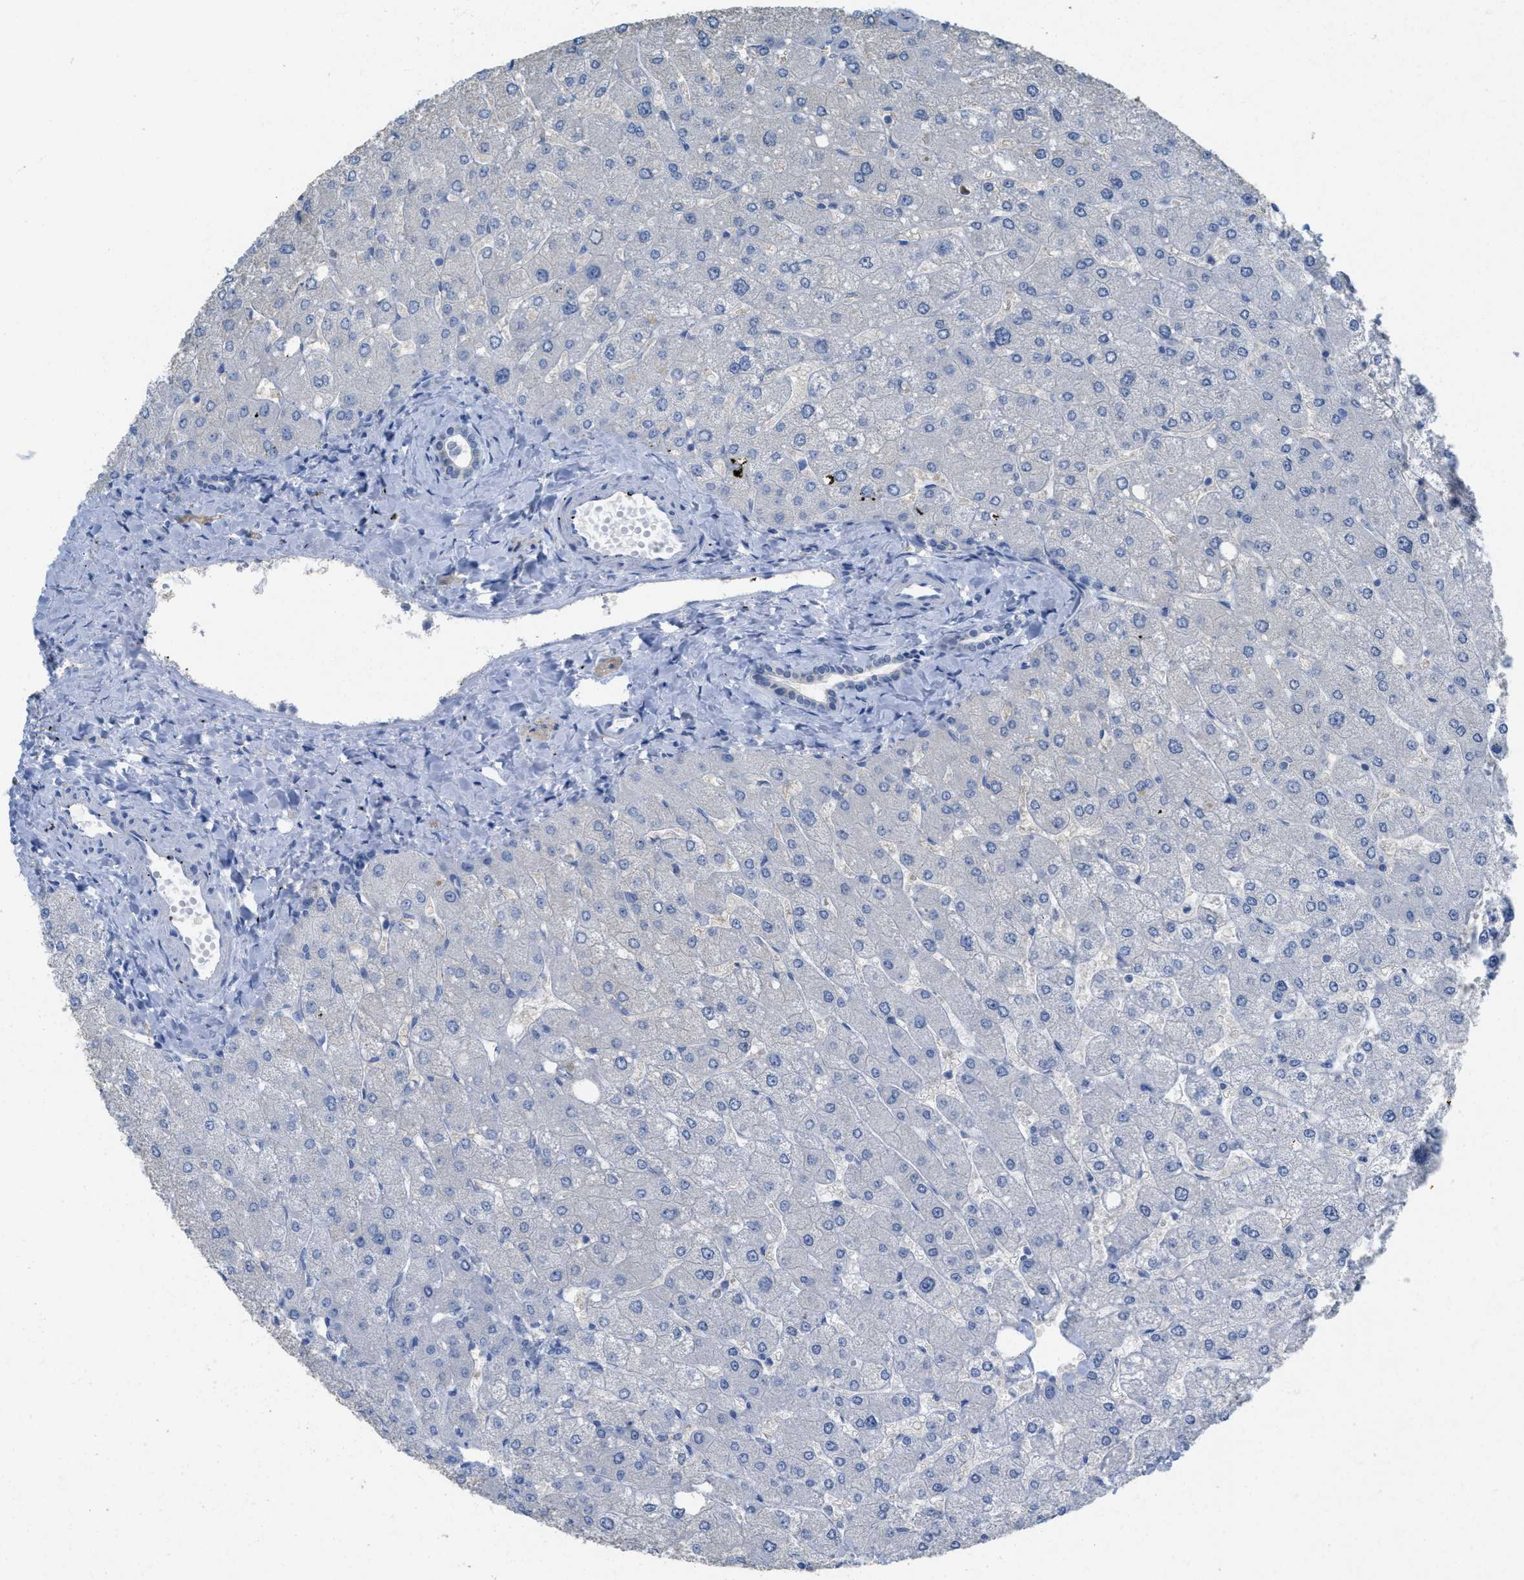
{"staining": {"intensity": "negative", "quantity": "none", "location": "none"}, "tissue": "liver", "cell_type": "Cholangiocytes", "image_type": "normal", "snomed": [{"axis": "morphology", "description": "Normal tissue, NOS"}, {"axis": "topography", "description": "Liver"}], "caption": "High power microscopy photomicrograph of an immunohistochemistry image of unremarkable liver, revealing no significant expression in cholangiocytes.", "gene": "CNNM4", "patient": {"sex": "male", "age": 55}}